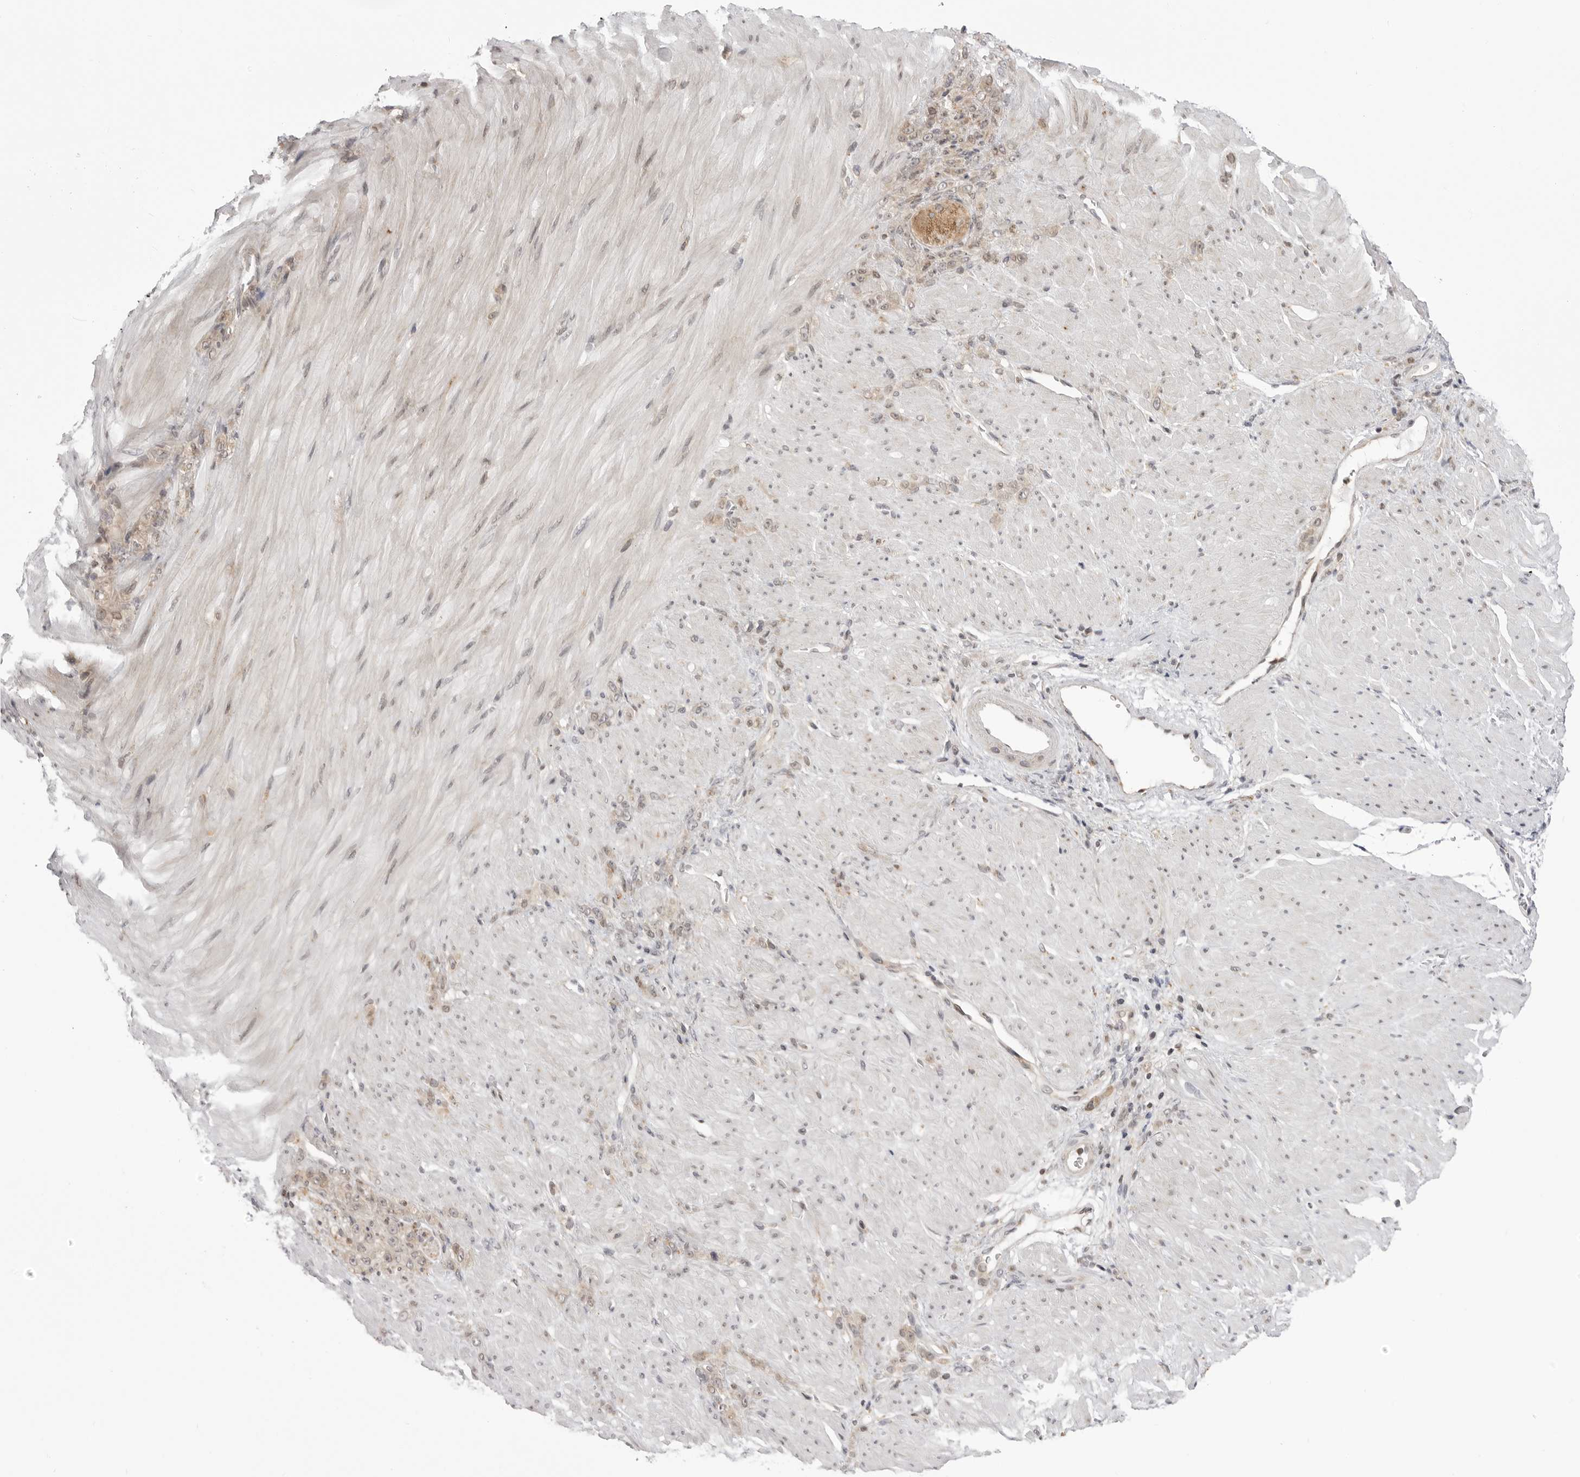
{"staining": {"intensity": "weak", "quantity": "<25%", "location": "cytoplasmic/membranous"}, "tissue": "stomach cancer", "cell_type": "Tumor cells", "image_type": "cancer", "snomed": [{"axis": "morphology", "description": "Normal tissue, NOS"}, {"axis": "morphology", "description": "Adenocarcinoma, NOS"}, {"axis": "topography", "description": "Stomach"}], "caption": "Immunohistochemistry histopathology image of neoplastic tissue: human stomach cancer (adenocarcinoma) stained with DAB shows no significant protein positivity in tumor cells. (DAB (3,3'-diaminobenzidine) IHC, high magnification).", "gene": "PTK2B", "patient": {"sex": "male", "age": 82}}